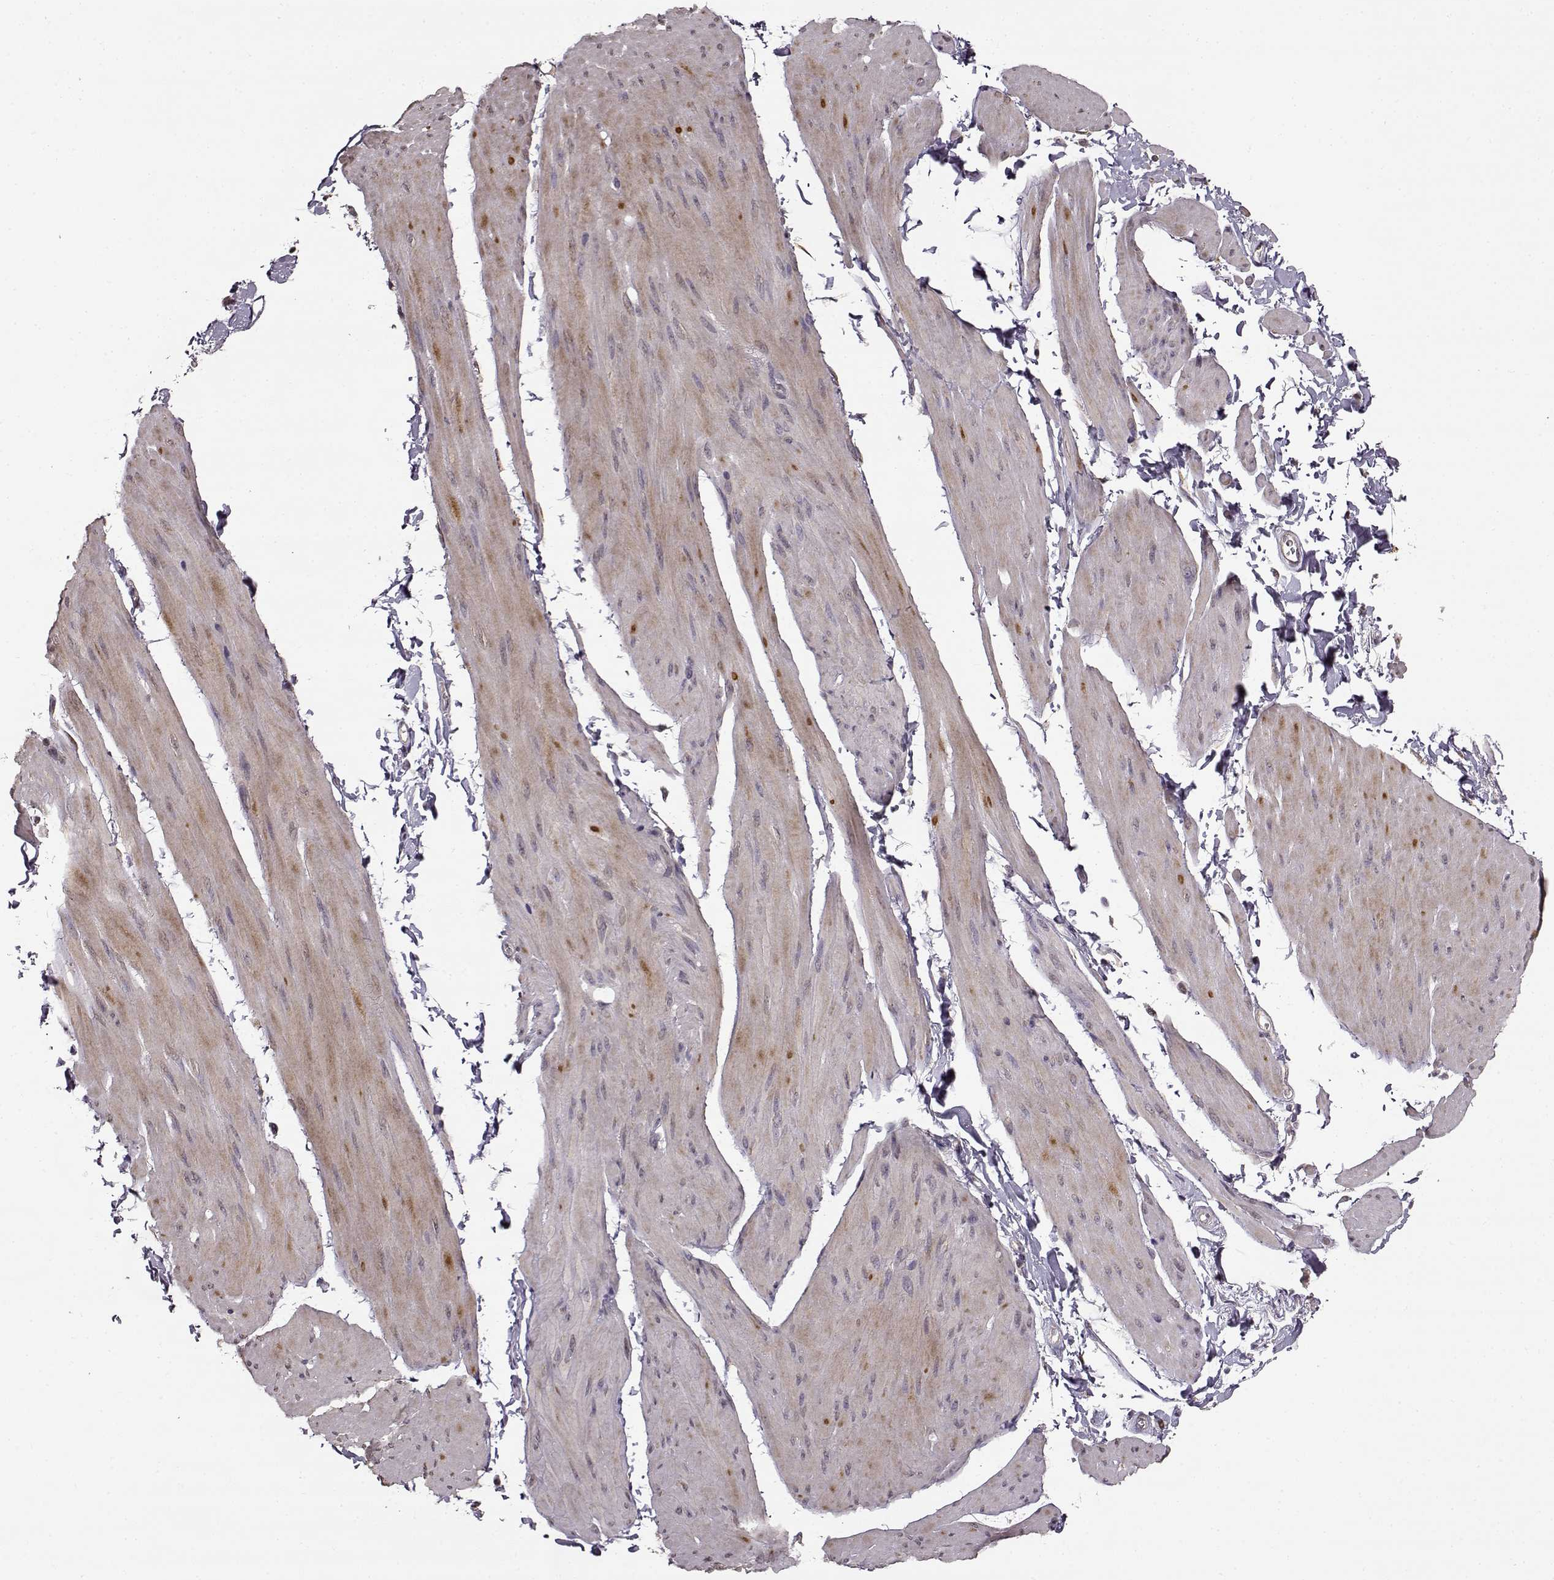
{"staining": {"intensity": "moderate", "quantity": "<25%", "location": "nuclear"}, "tissue": "smooth muscle", "cell_type": "Smooth muscle cells", "image_type": "normal", "snomed": [{"axis": "morphology", "description": "Normal tissue, NOS"}, {"axis": "topography", "description": "Adipose tissue"}, {"axis": "topography", "description": "Smooth muscle"}, {"axis": "topography", "description": "Peripheral nerve tissue"}], "caption": "This is a photomicrograph of immunohistochemistry (IHC) staining of normal smooth muscle, which shows moderate positivity in the nuclear of smooth muscle cells.", "gene": "FSHB", "patient": {"sex": "male", "age": 83}}